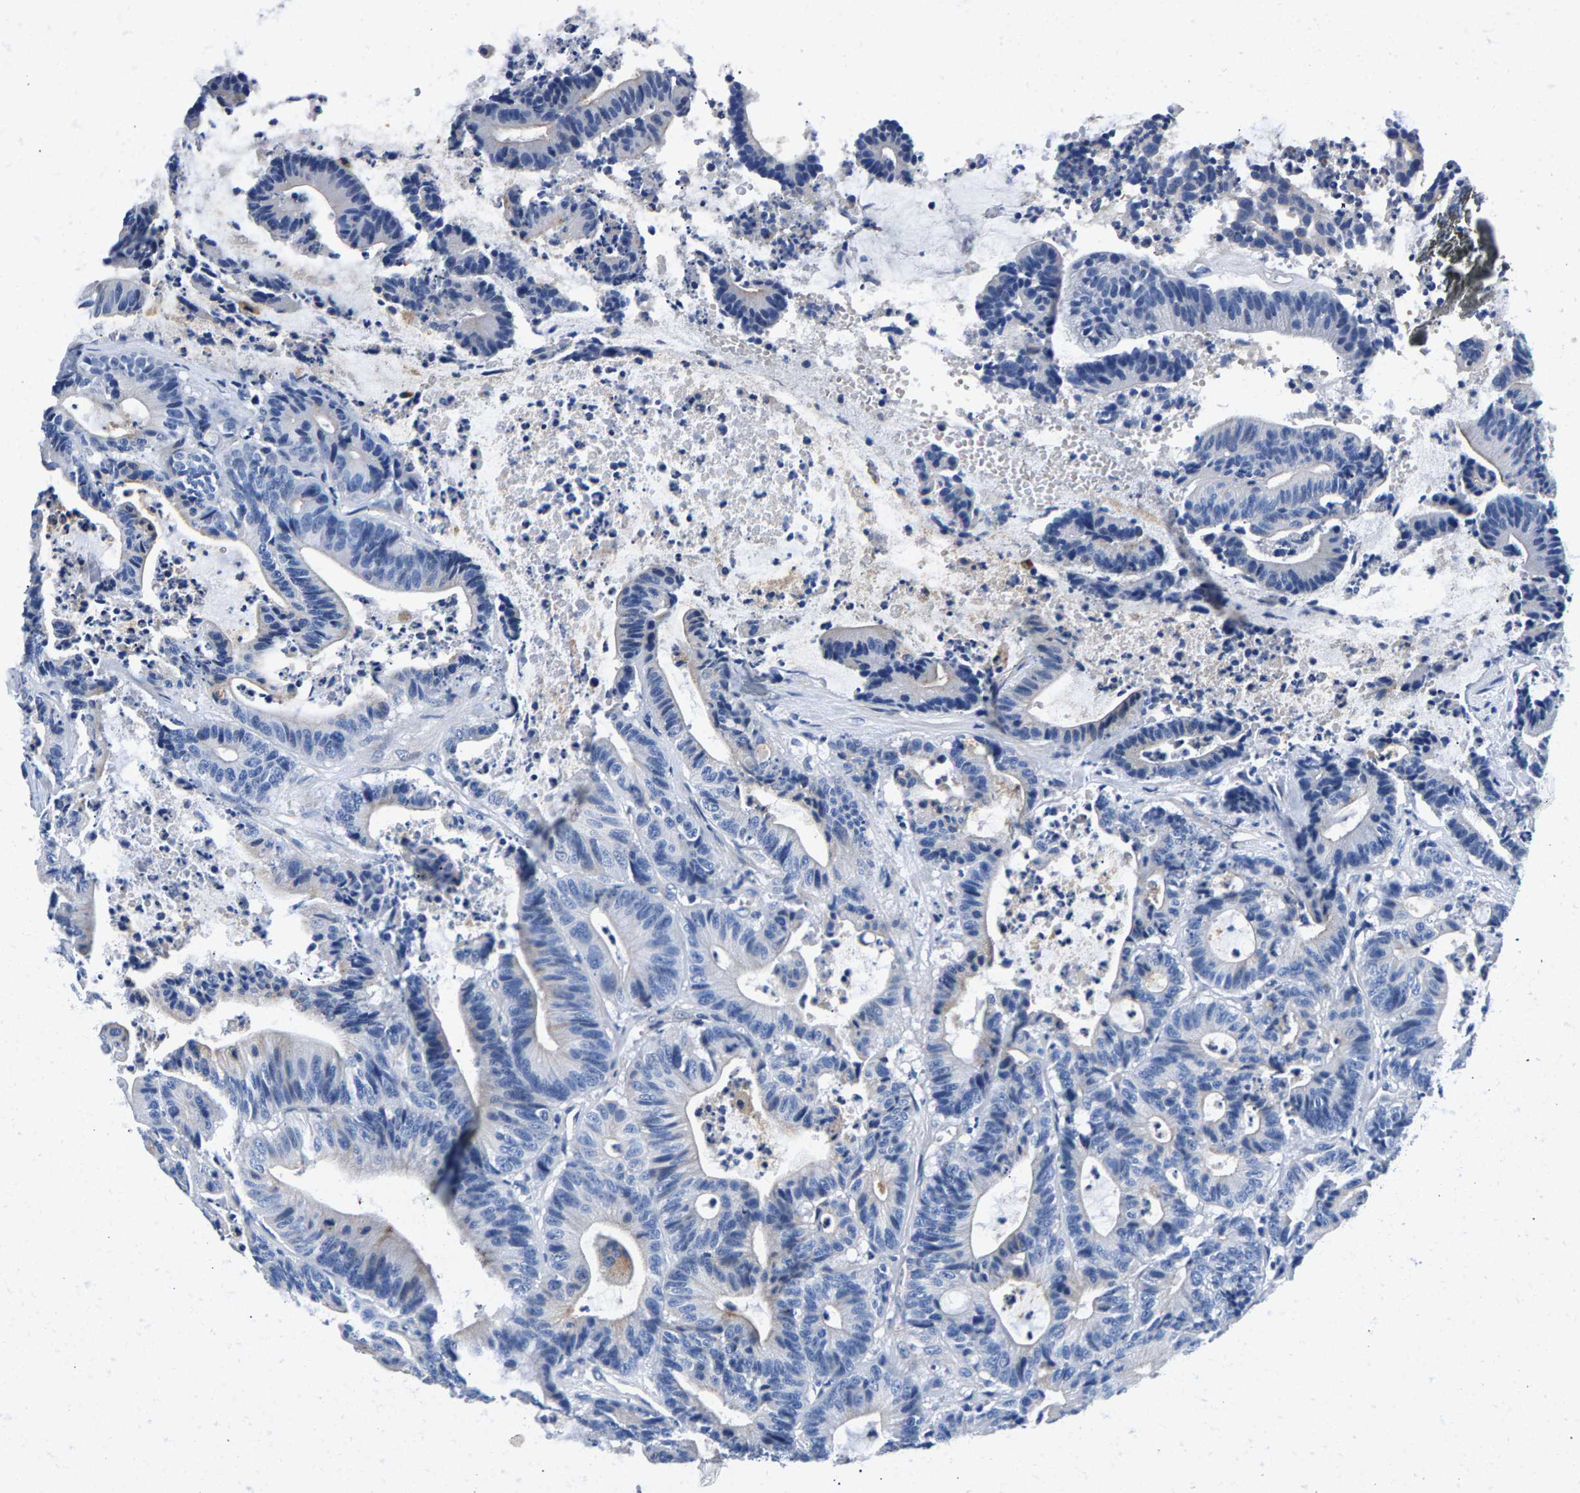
{"staining": {"intensity": "negative", "quantity": "none", "location": "none"}, "tissue": "colorectal cancer", "cell_type": "Tumor cells", "image_type": "cancer", "snomed": [{"axis": "morphology", "description": "Adenocarcinoma, NOS"}, {"axis": "topography", "description": "Colon"}], "caption": "The photomicrograph reveals no significant expression in tumor cells of adenocarcinoma (colorectal).", "gene": "P2RY4", "patient": {"sex": "female", "age": 84}}